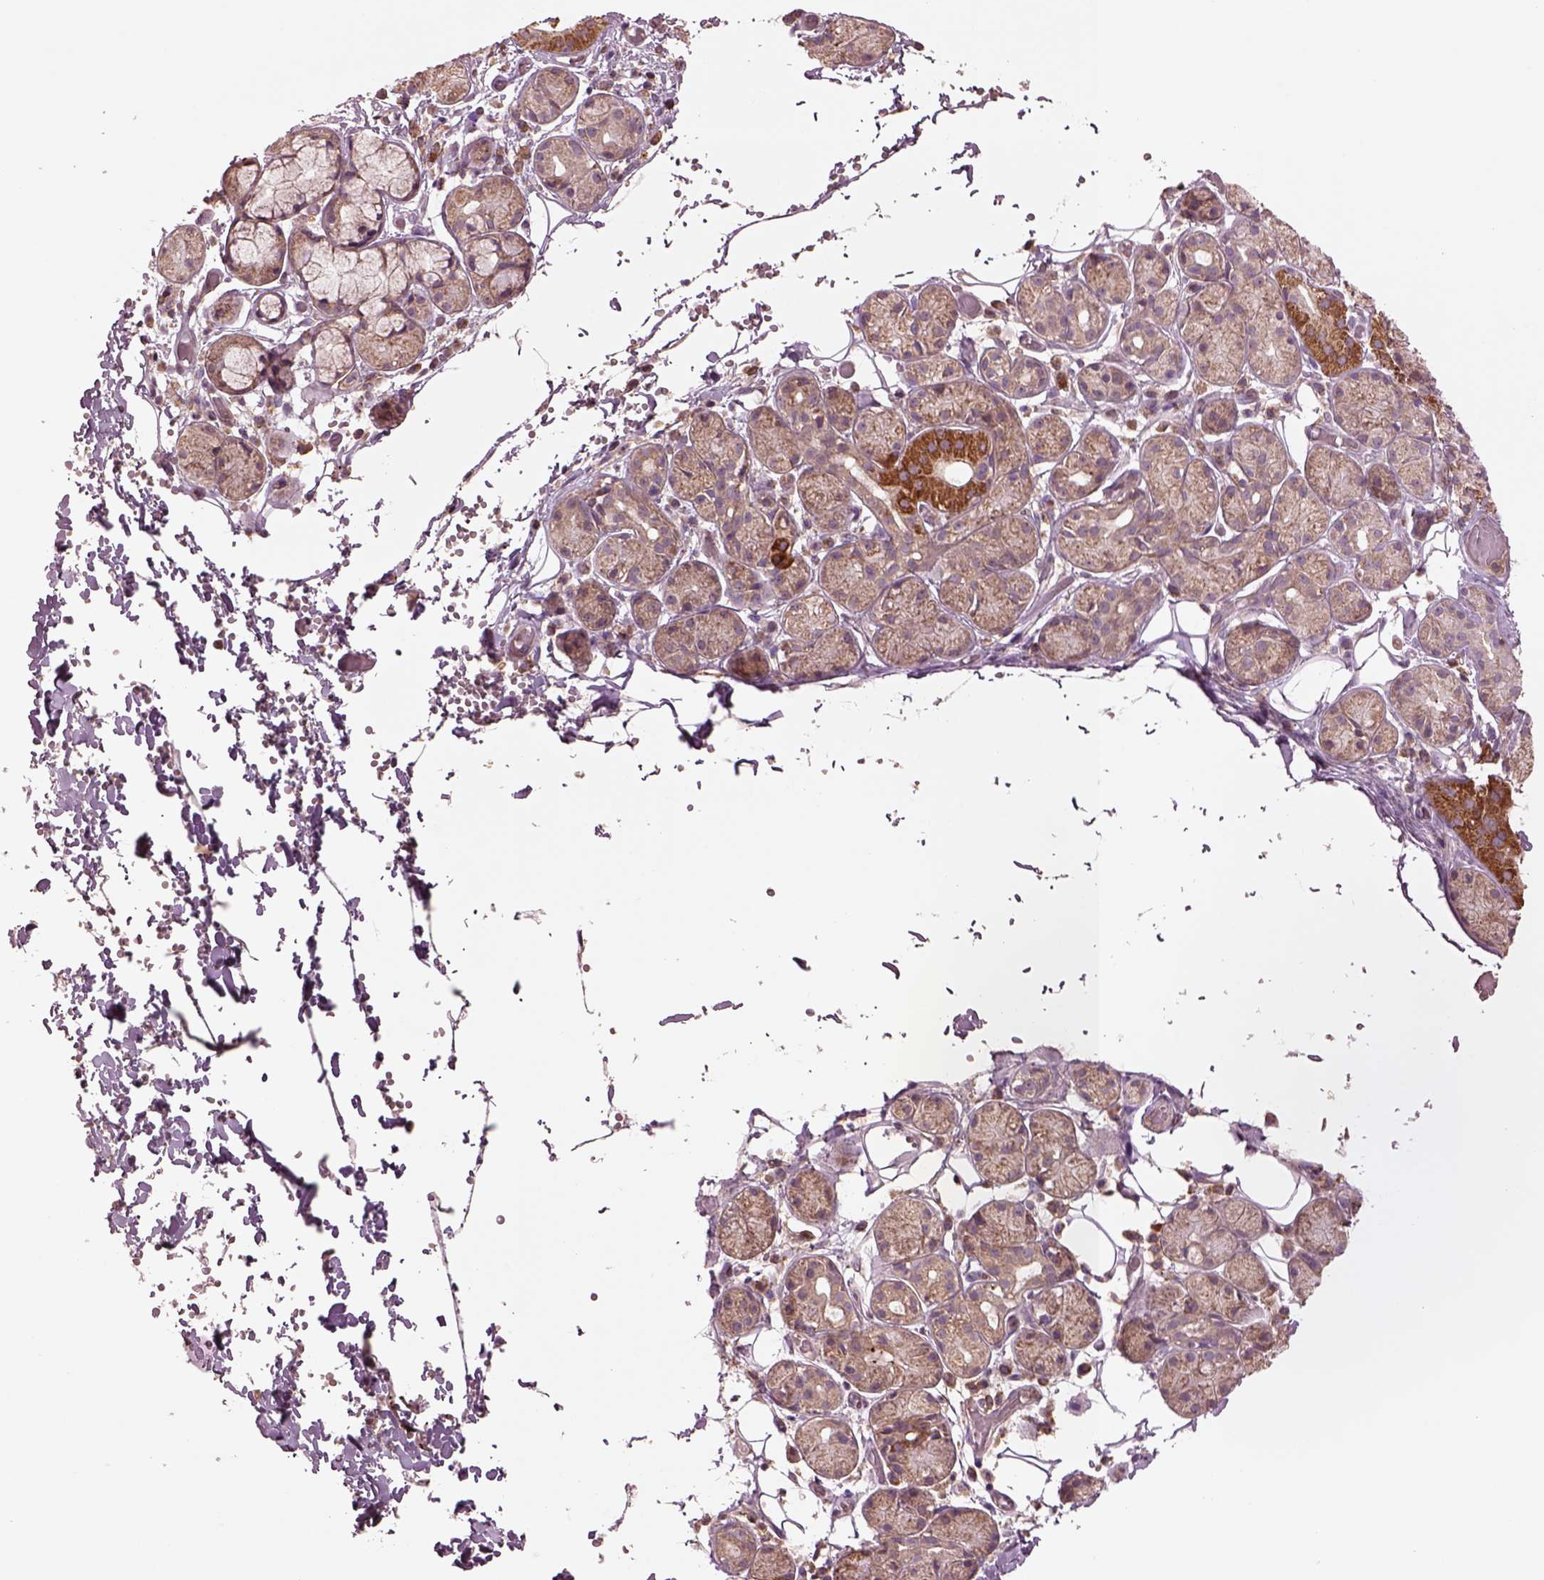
{"staining": {"intensity": "moderate", "quantity": "<25%", "location": "cytoplasmic/membranous"}, "tissue": "salivary gland", "cell_type": "Glandular cells", "image_type": "normal", "snomed": [{"axis": "morphology", "description": "Normal tissue, NOS"}, {"axis": "topography", "description": "Salivary gland"}, {"axis": "topography", "description": "Peripheral nerve tissue"}], "caption": "Protein expression analysis of unremarkable salivary gland displays moderate cytoplasmic/membranous positivity in about <25% of glandular cells.", "gene": "SLC25A31", "patient": {"sex": "male", "age": 71}}